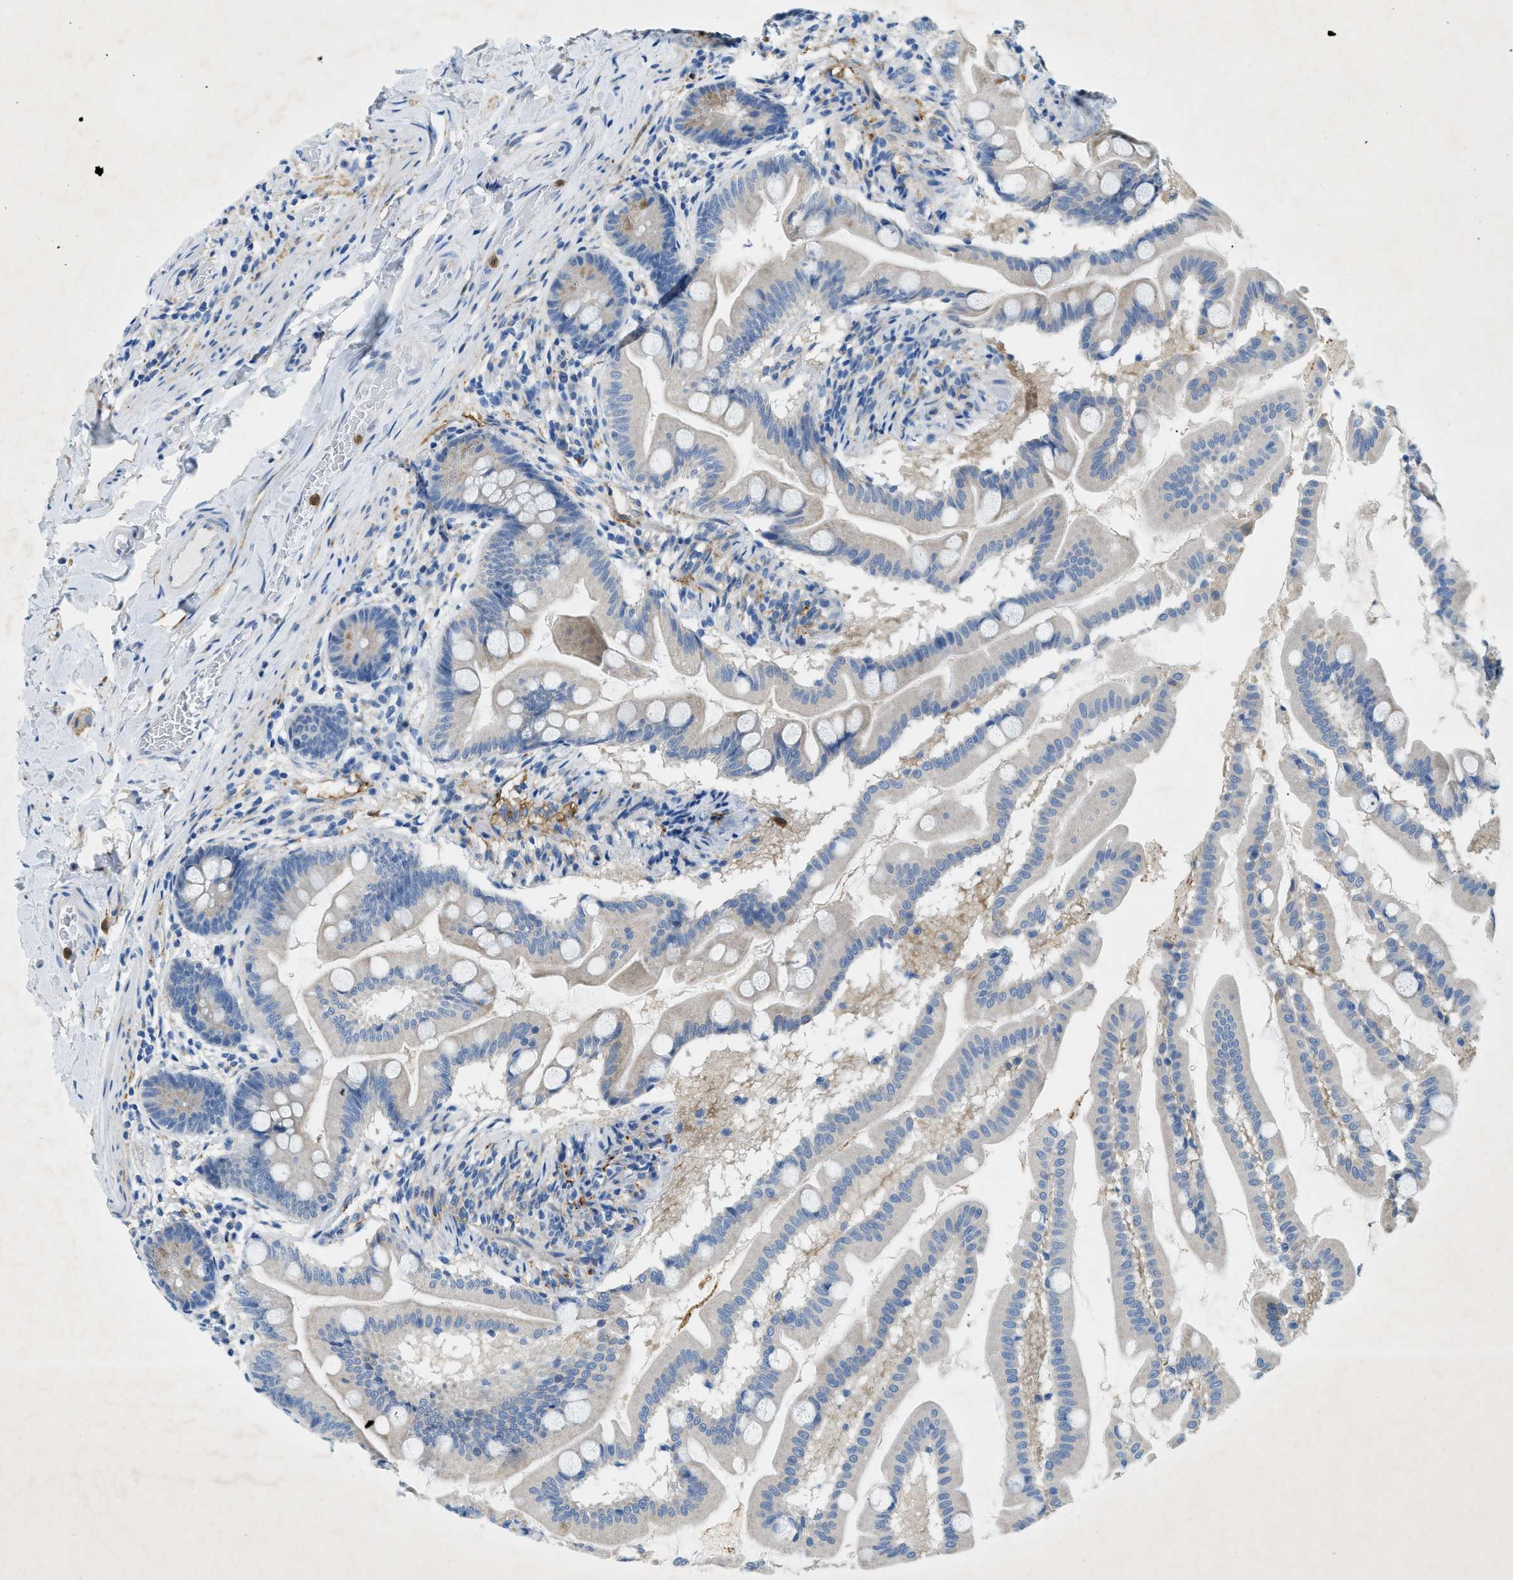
{"staining": {"intensity": "weak", "quantity": "25%-75%", "location": "cytoplasmic/membranous"}, "tissue": "small intestine", "cell_type": "Glandular cells", "image_type": "normal", "snomed": [{"axis": "morphology", "description": "Normal tissue, NOS"}, {"axis": "topography", "description": "Small intestine"}], "caption": "A brown stain shows weak cytoplasmic/membranous positivity of a protein in glandular cells of normal human small intestine. The staining was performed using DAB (3,3'-diaminobenzidine), with brown indicating positive protein expression. Nuclei are stained blue with hematoxylin.", "gene": "ZDHHC13", "patient": {"sex": "female", "age": 56}}